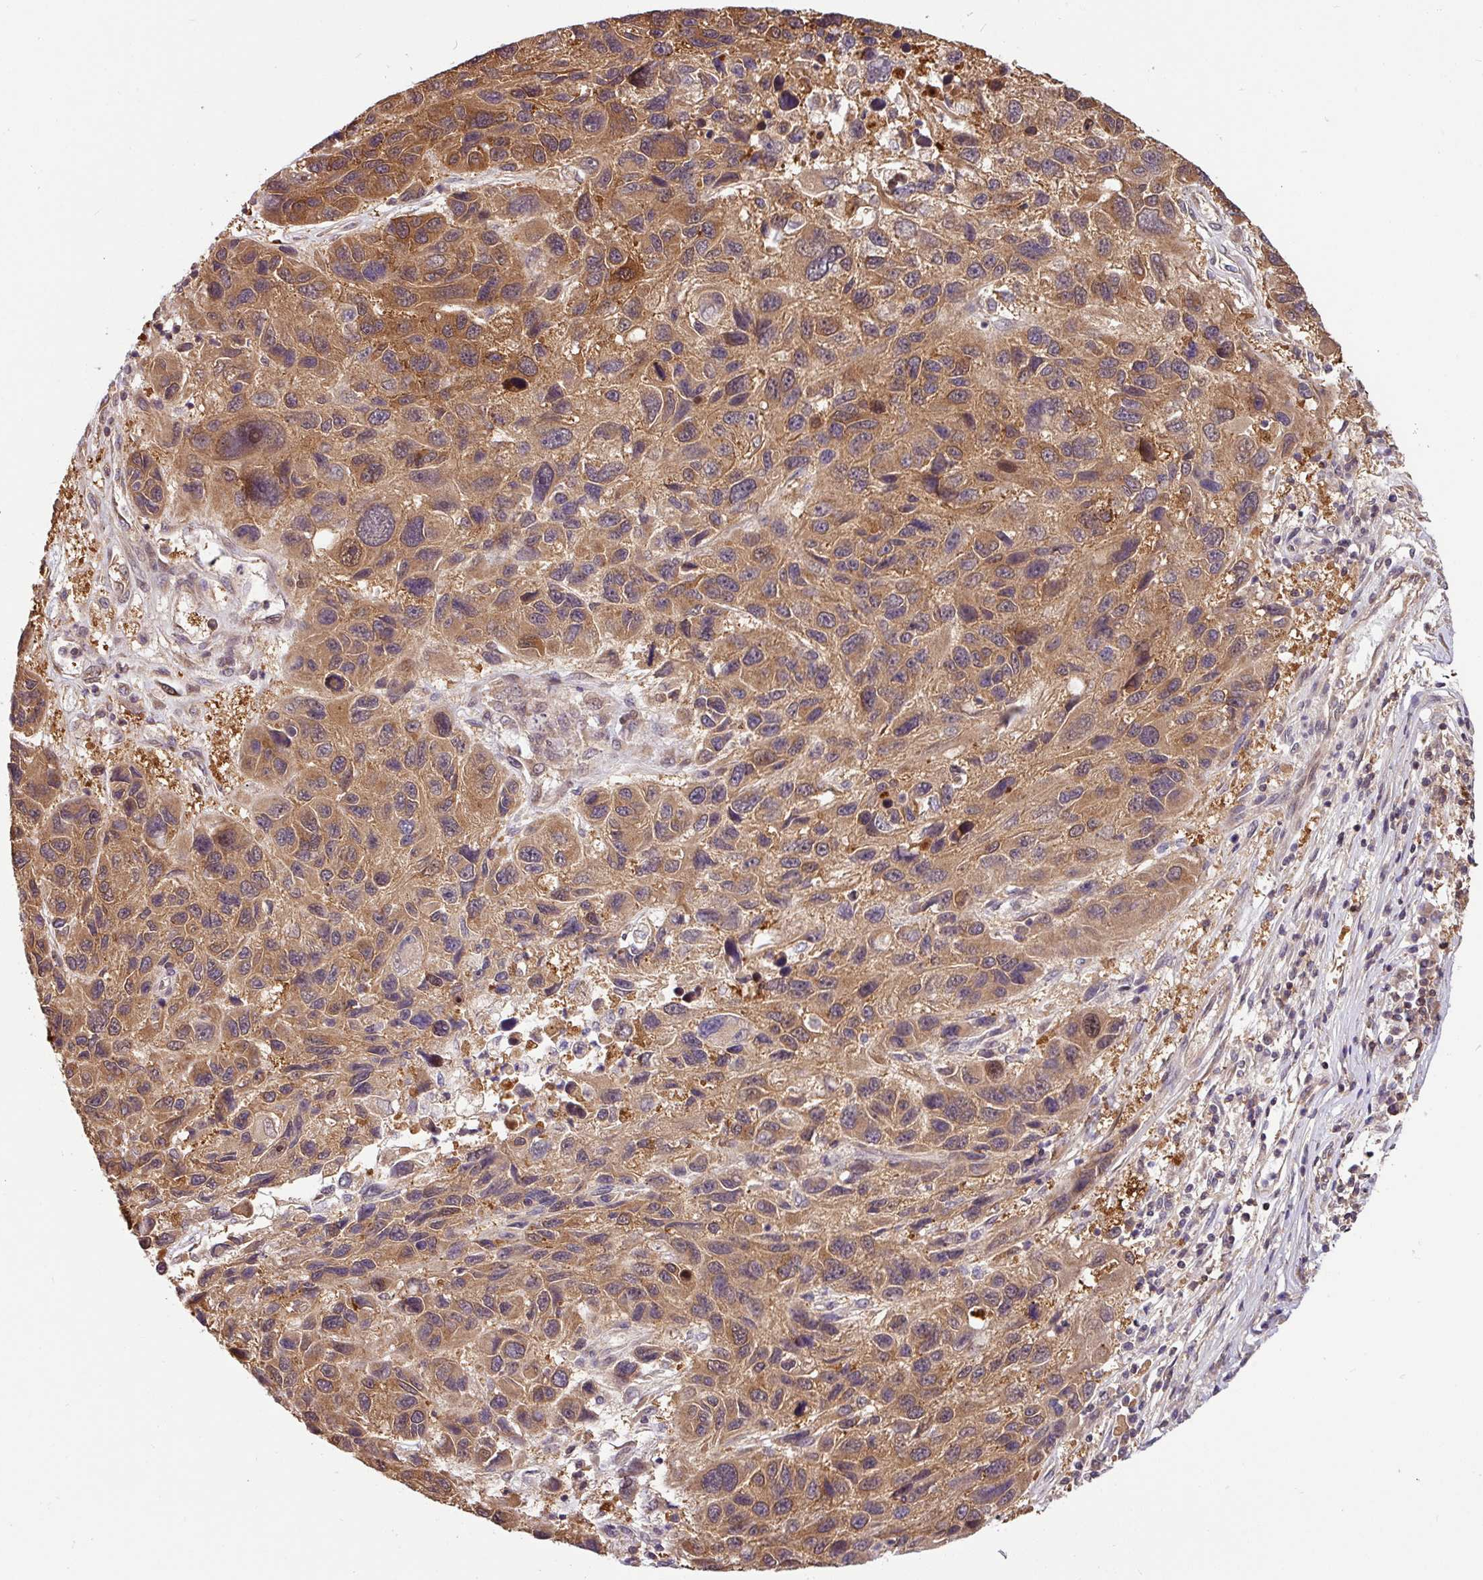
{"staining": {"intensity": "moderate", "quantity": ">75%", "location": "cytoplasmic/membranous"}, "tissue": "melanoma", "cell_type": "Tumor cells", "image_type": "cancer", "snomed": [{"axis": "morphology", "description": "Malignant melanoma, NOS"}, {"axis": "topography", "description": "Skin"}], "caption": "About >75% of tumor cells in human malignant melanoma display moderate cytoplasmic/membranous protein positivity as visualized by brown immunohistochemical staining.", "gene": "SHB", "patient": {"sex": "male", "age": 53}}